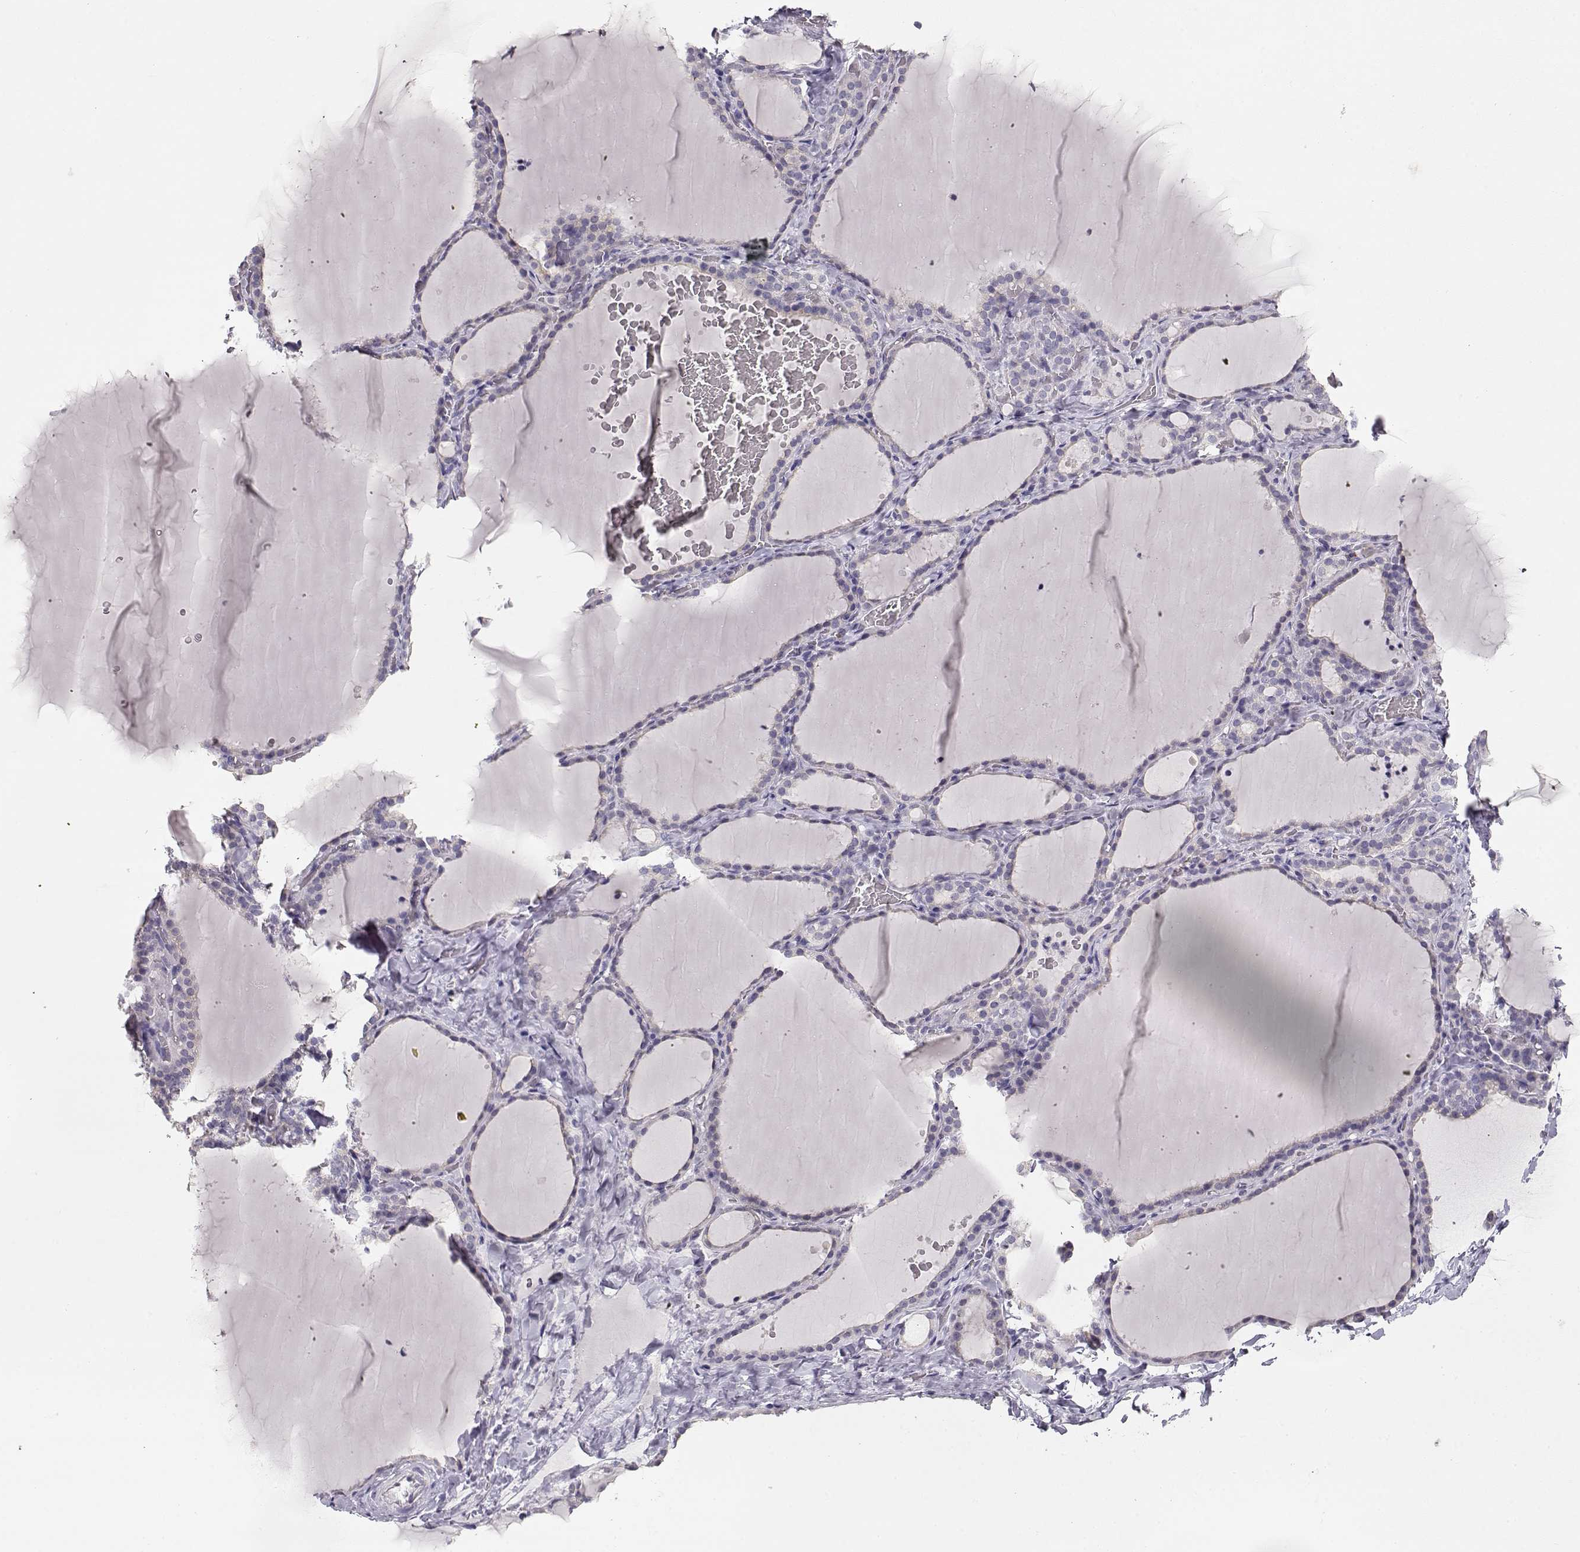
{"staining": {"intensity": "negative", "quantity": "none", "location": "none"}, "tissue": "thyroid gland", "cell_type": "Glandular cells", "image_type": "normal", "snomed": [{"axis": "morphology", "description": "Normal tissue, NOS"}, {"axis": "topography", "description": "Thyroid gland"}], "caption": "This is a photomicrograph of immunohistochemistry staining of unremarkable thyroid gland, which shows no positivity in glandular cells. The staining is performed using DAB brown chromogen with nuclei counter-stained in using hematoxylin.", "gene": "GLIPR1L2", "patient": {"sex": "female", "age": 22}}